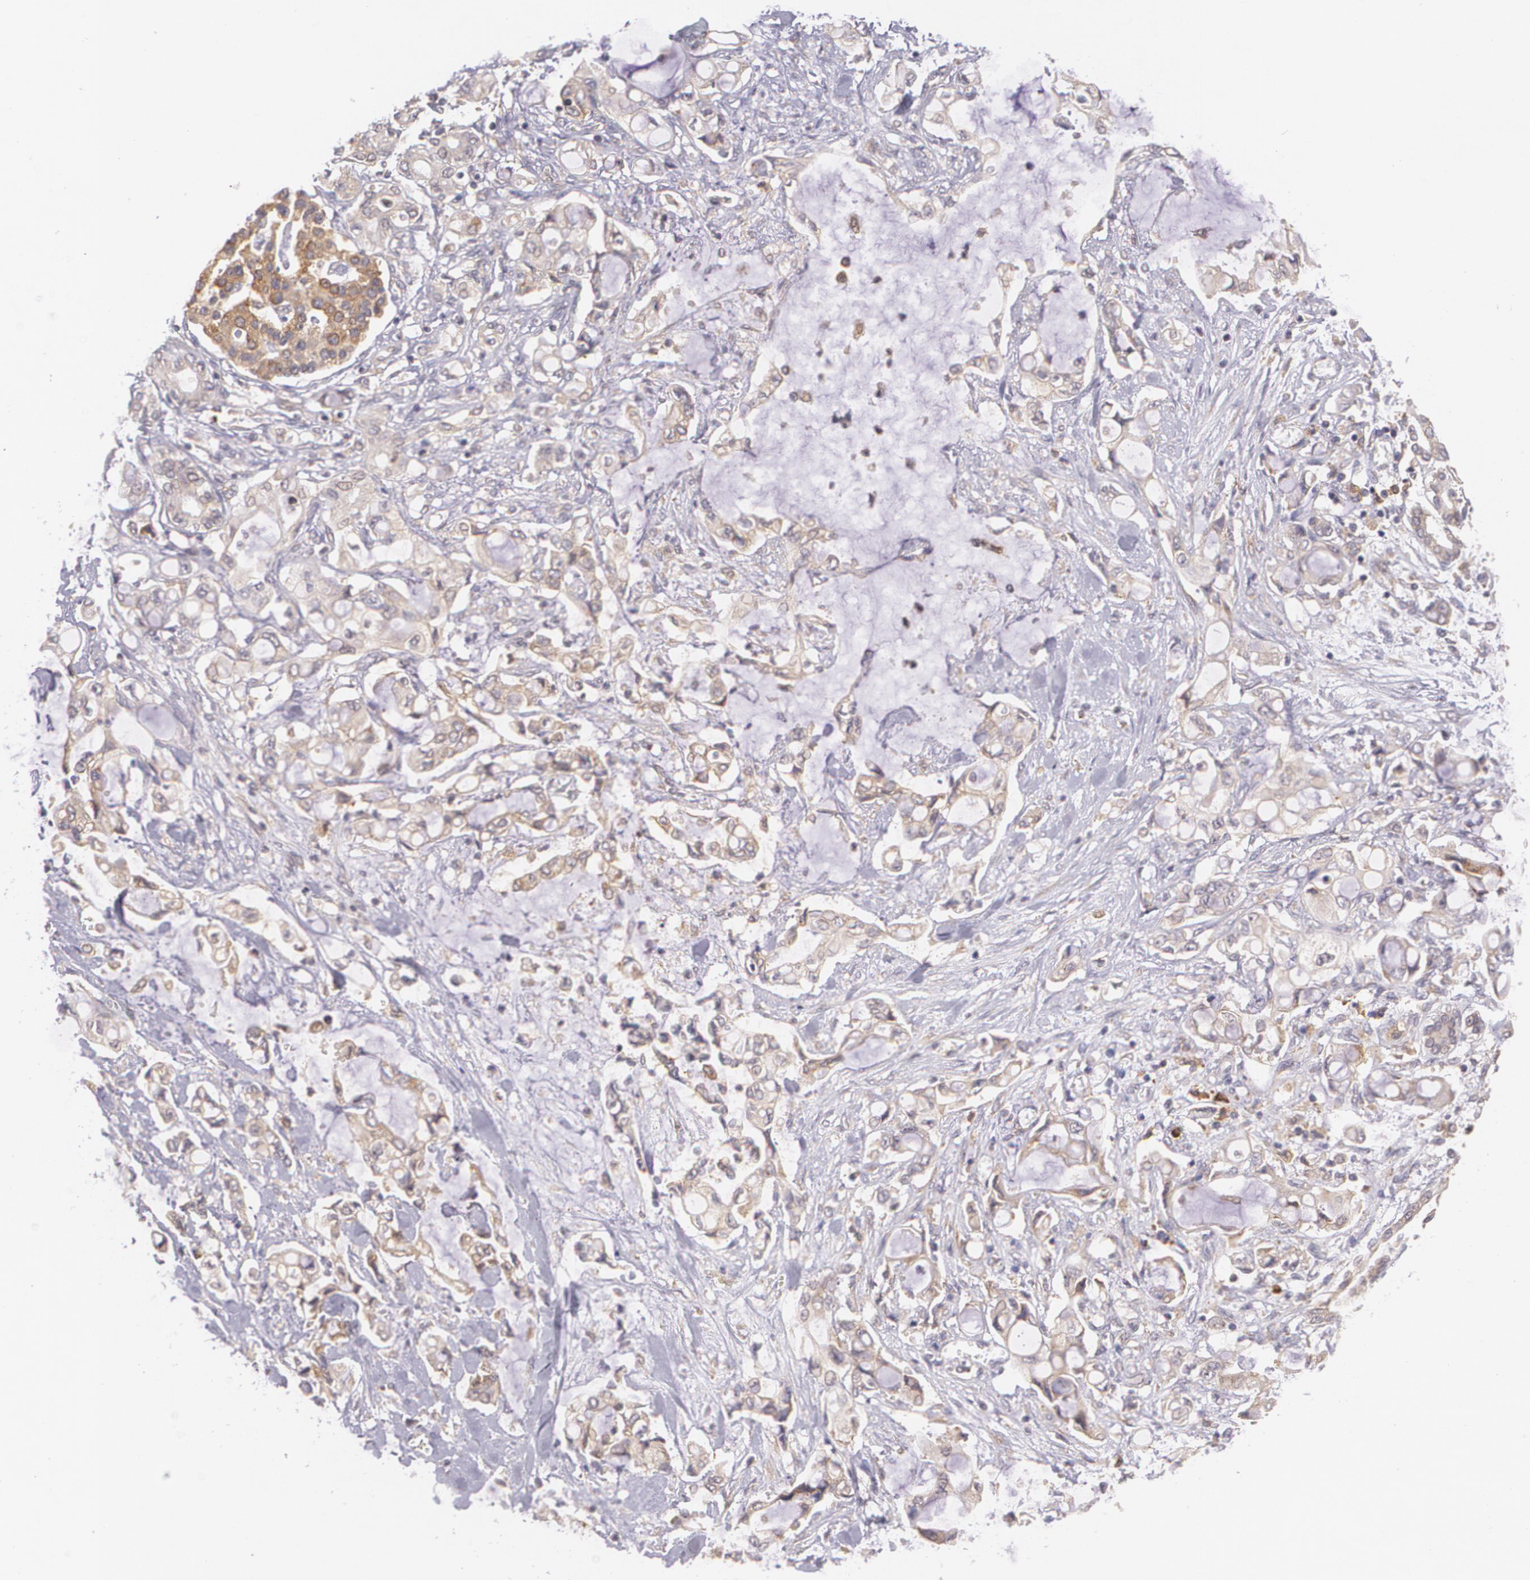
{"staining": {"intensity": "weak", "quantity": ">75%", "location": "cytoplasmic/membranous"}, "tissue": "pancreatic cancer", "cell_type": "Tumor cells", "image_type": "cancer", "snomed": [{"axis": "morphology", "description": "Adenocarcinoma, NOS"}, {"axis": "topography", "description": "Pancreas"}], "caption": "Immunohistochemistry (IHC) (DAB (3,3'-diaminobenzidine)) staining of pancreatic cancer (adenocarcinoma) reveals weak cytoplasmic/membranous protein staining in approximately >75% of tumor cells.", "gene": "CCL17", "patient": {"sex": "female", "age": 70}}